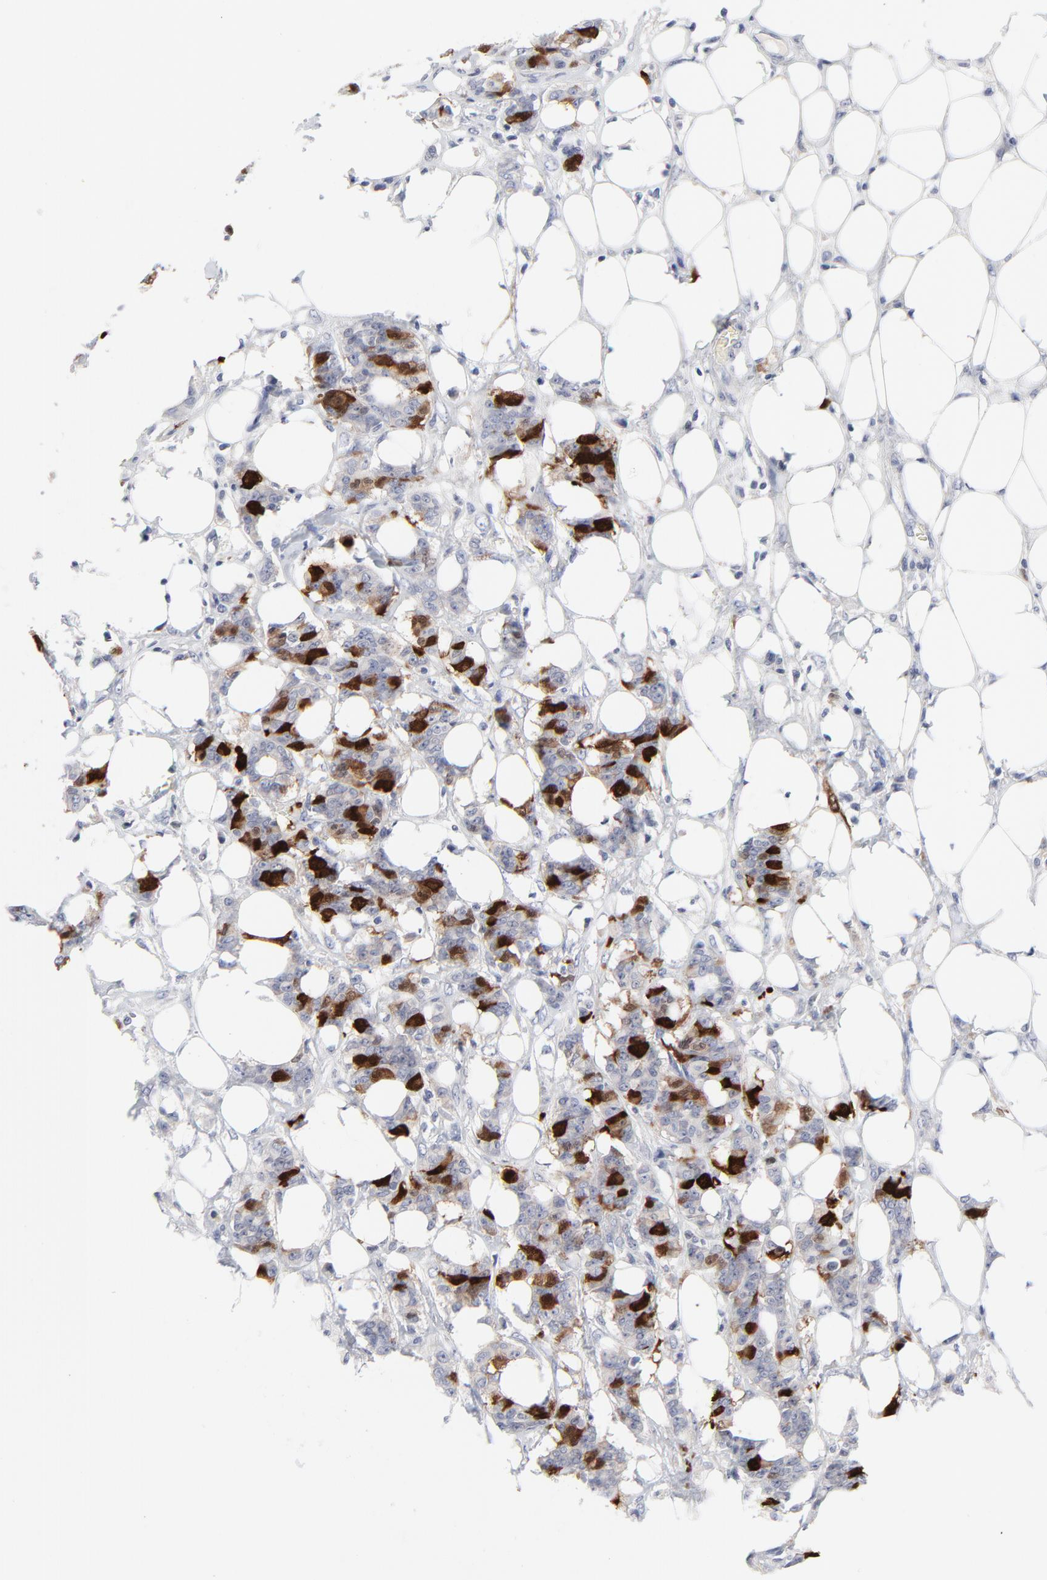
{"staining": {"intensity": "strong", "quantity": "25%-75%", "location": "cytoplasmic/membranous,nuclear"}, "tissue": "breast cancer", "cell_type": "Tumor cells", "image_type": "cancer", "snomed": [{"axis": "morphology", "description": "Duct carcinoma"}, {"axis": "topography", "description": "Breast"}], "caption": "A brown stain shows strong cytoplasmic/membranous and nuclear expression of a protein in human breast cancer (invasive ductal carcinoma) tumor cells.", "gene": "CDK1", "patient": {"sex": "female", "age": 40}}